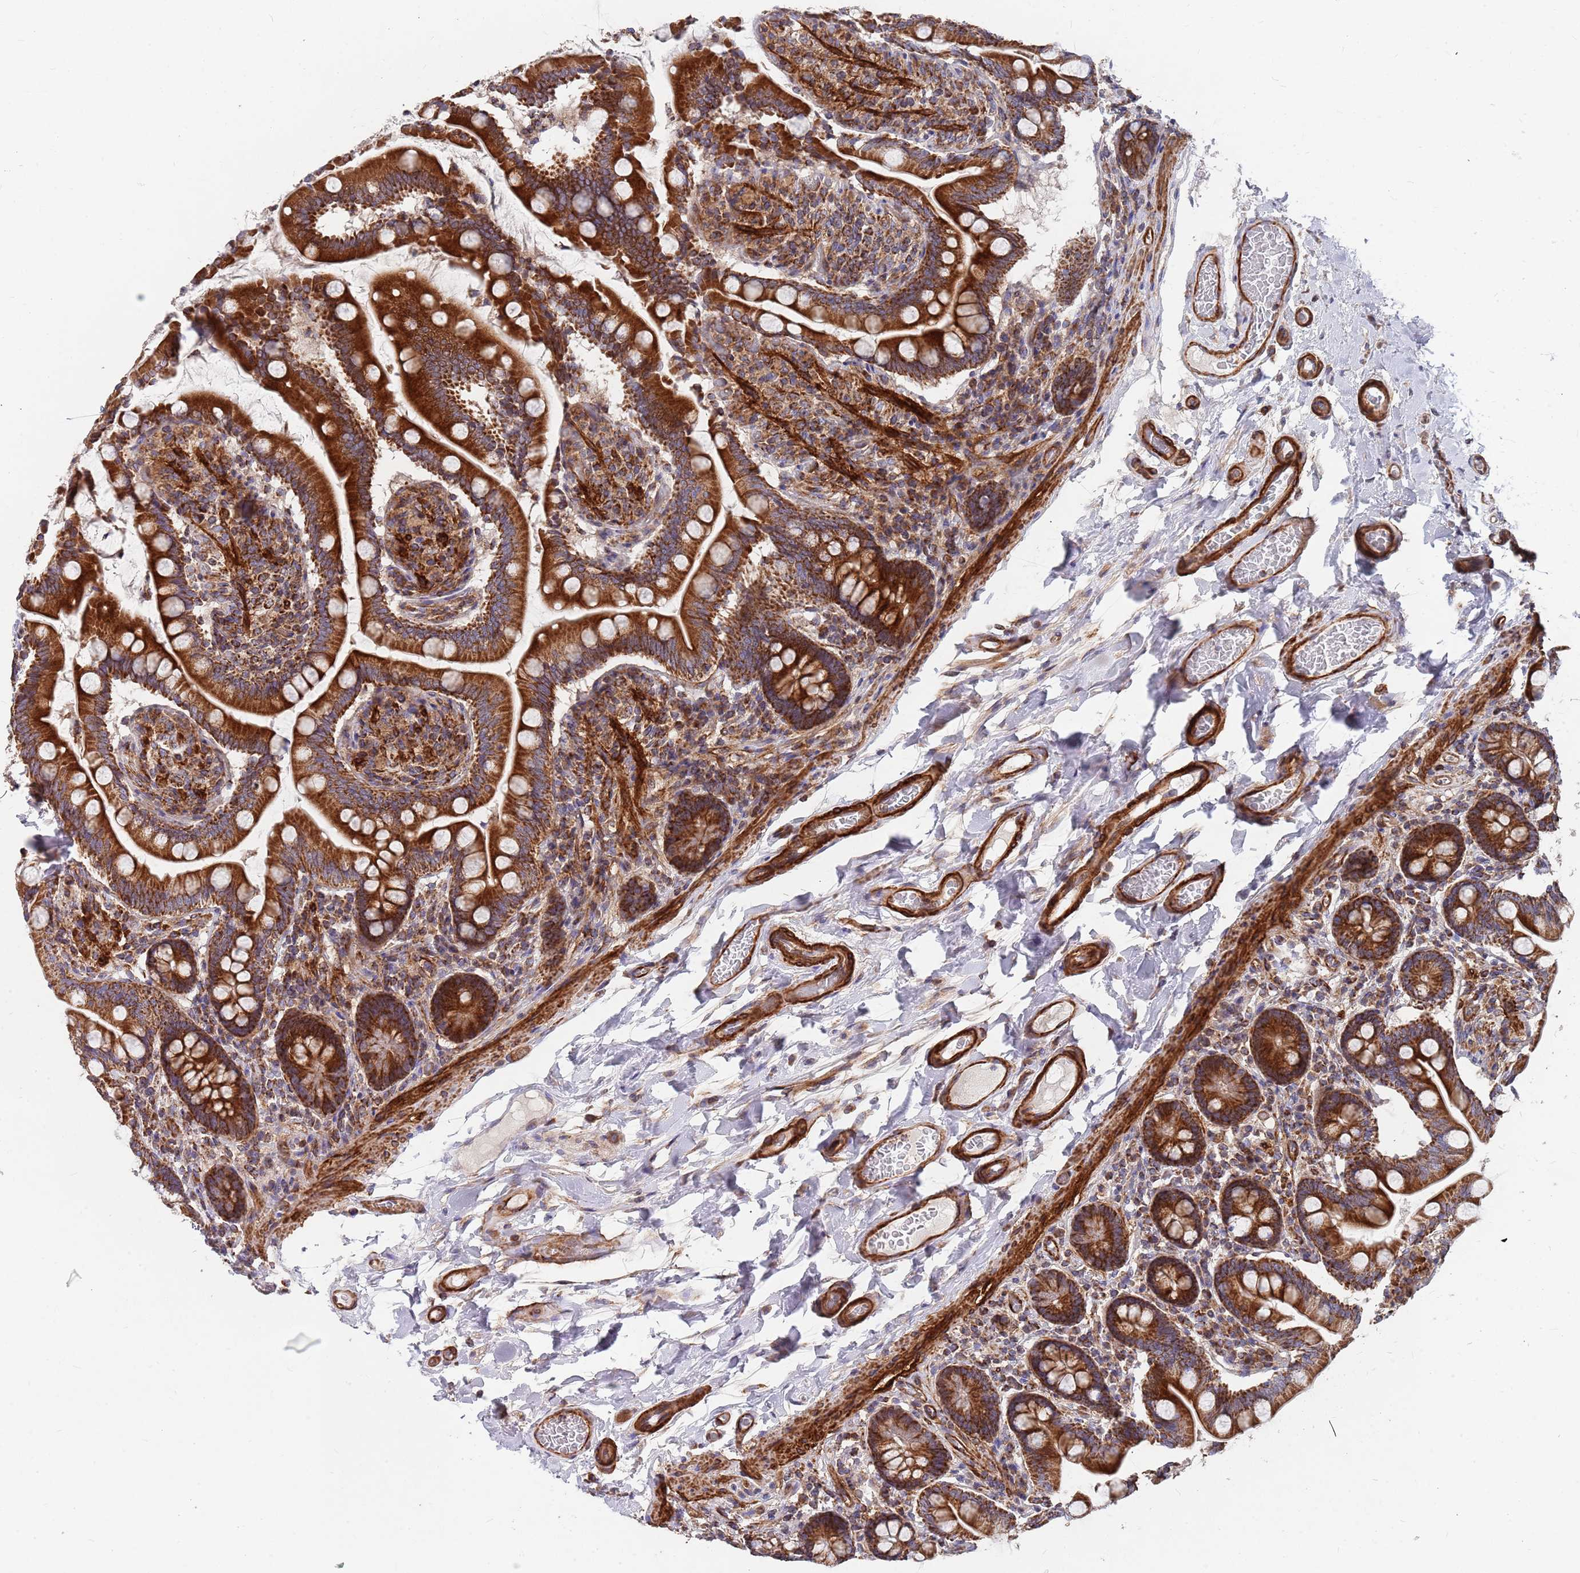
{"staining": {"intensity": "strong", "quantity": ">75%", "location": "cytoplasmic/membranous"}, "tissue": "small intestine", "cell_type": "Glandular cells", "image_type": "normal", "snomed": [{"axis": "morphology", "description": "Normal tissue, NOS"}, {"axis": "topography", "description": "Small intestine"}], "caption": "About >75% of glandular cells in unremarkable small intestine reveal strong cytoplasmic/membranous protein expression as visualized by brown immunohistochemical staining.", "gene": "WDFY3", "patient": {"sex": "female", "age": 64}}